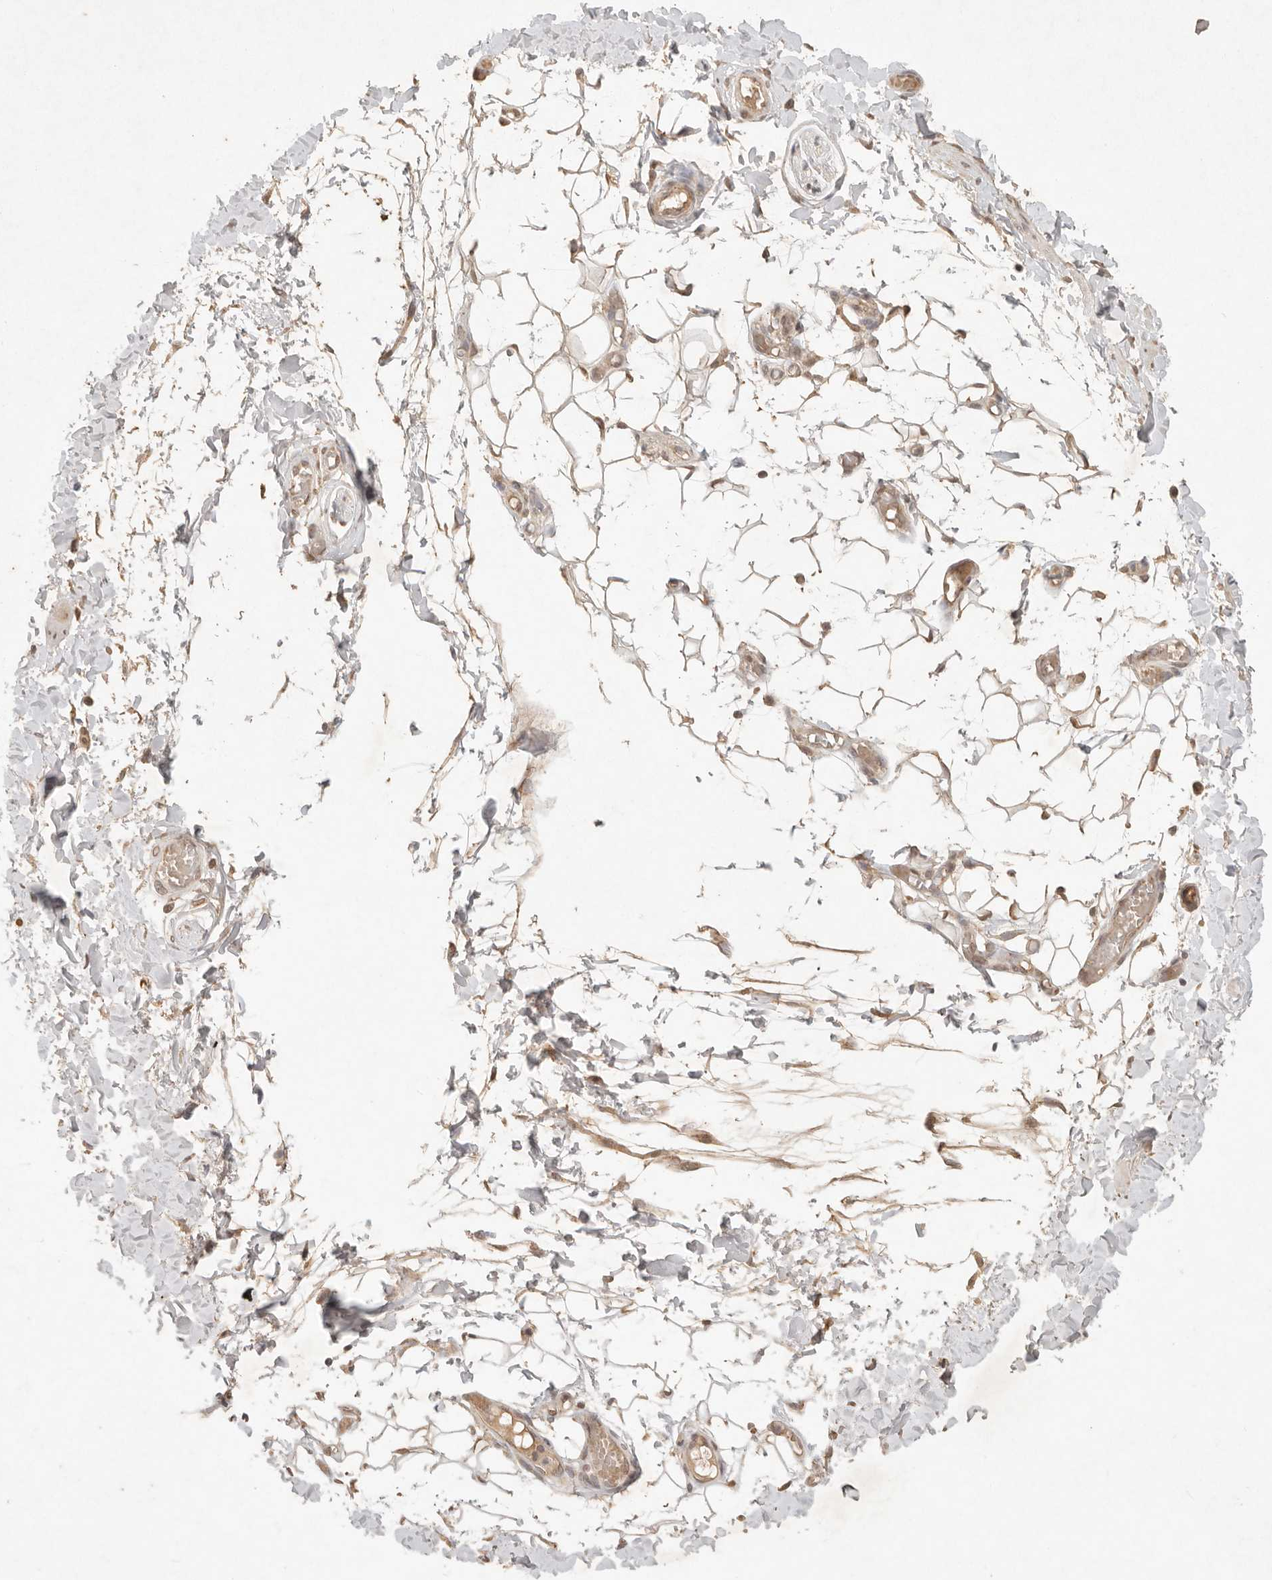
{"staining": {"intensity": "weak", "quantity": ">75%", "location": "cytoplasmic/membranous"}, "tissue": "adipose tissue", "cell_type": "Adipocytes", "image_type": "normal", "snomed": [{"axis": "morphology", "description": "Normal tissue, NOS"}, {"axis": "topography", "description": "Adipose tissue"}, {"axis": "topography", "description": "Vascular tissue"}, {"axis": "topography", "description": "Peripheral nerve tissue"}], "caption": "Immunohistochemical staining of normal human adipose tissue exhibits weak cytoplasmic/membranous protein expression in approximately >75% of adipocytes. The protein is shown in brown color, while the nuclei are stained blue.", "gene": "LMO4", "patient": {"sex": "male", "age": 25}}